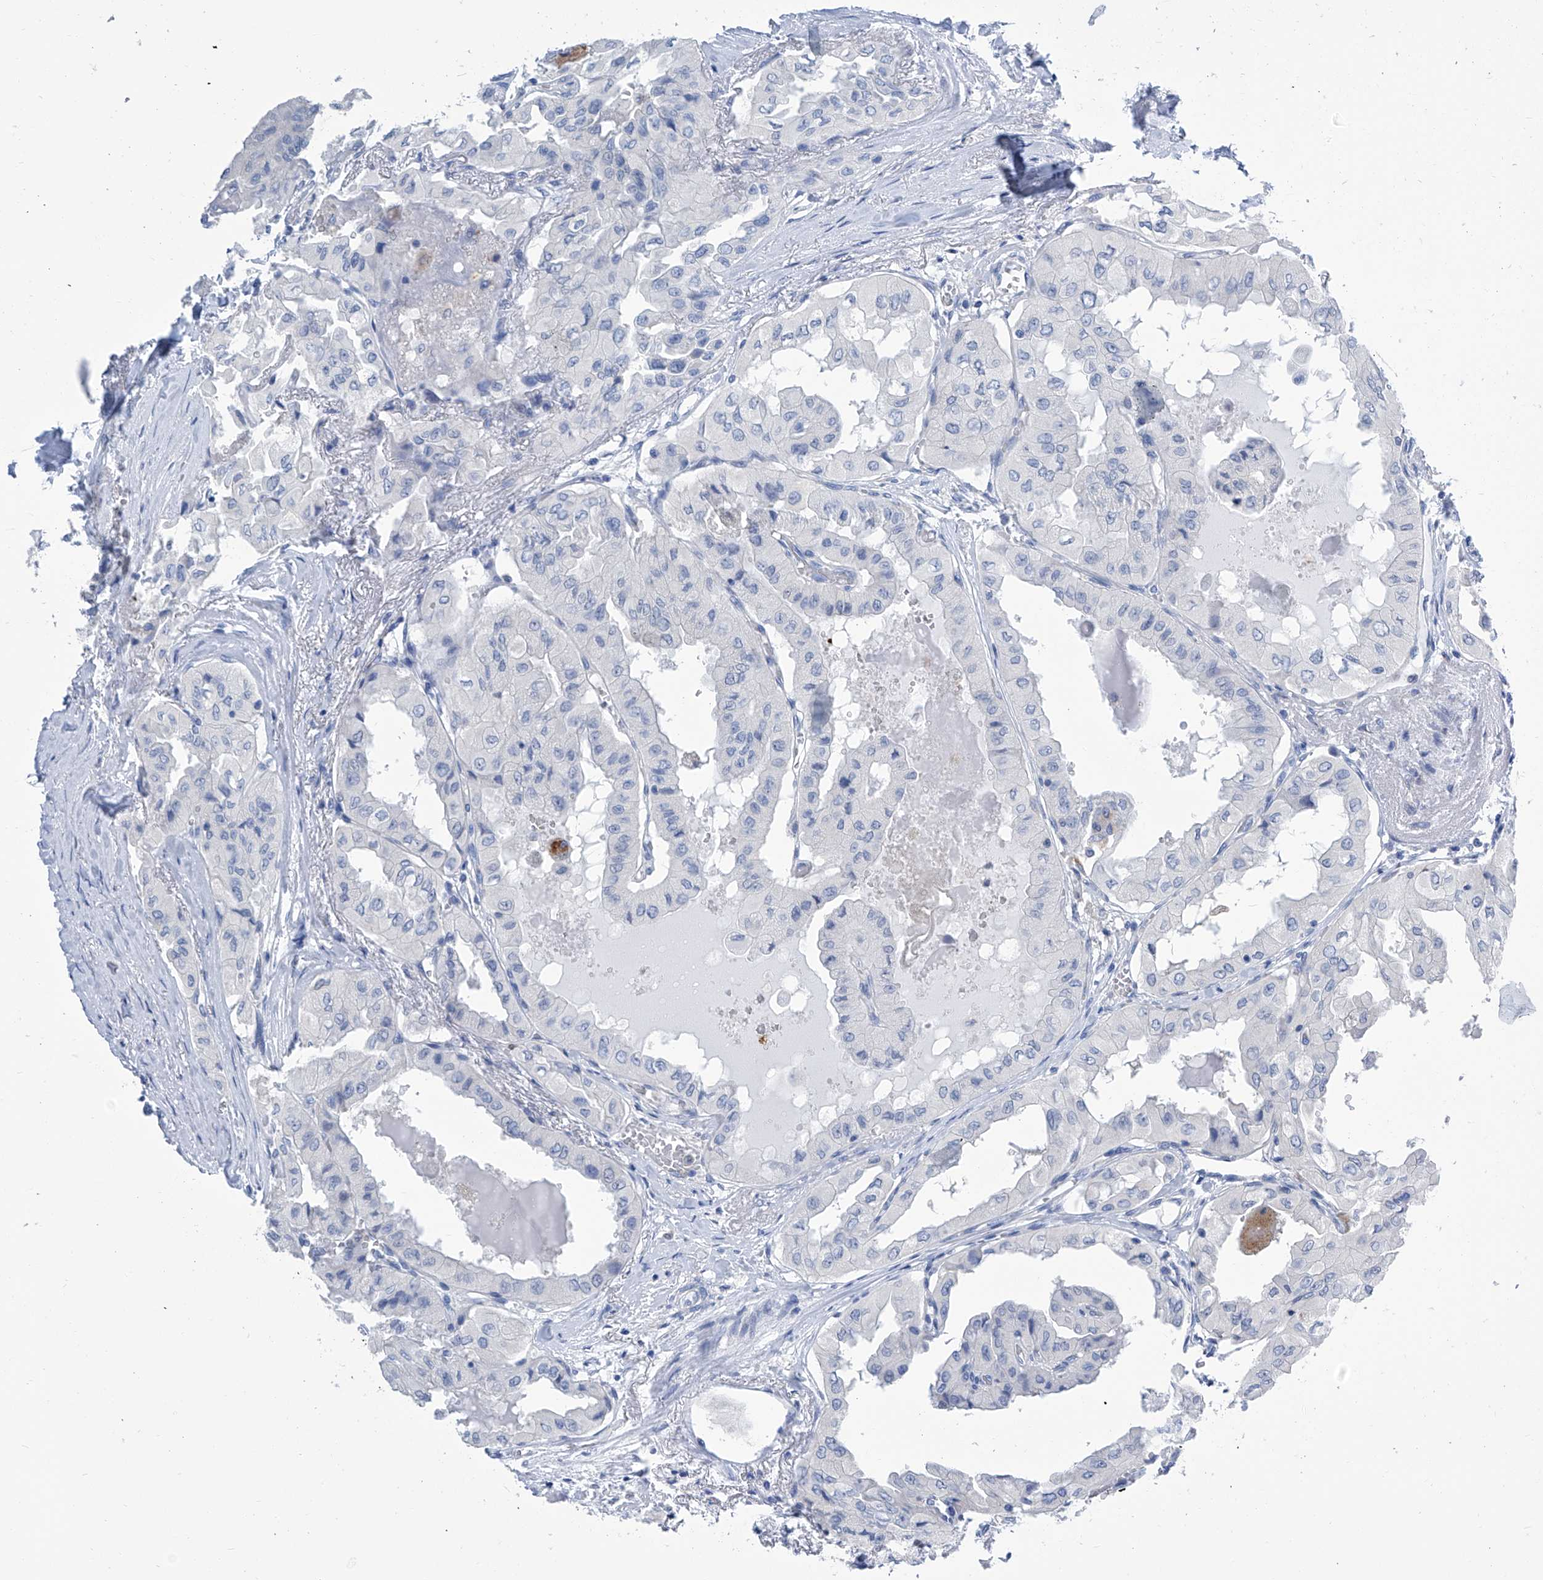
{"staining": {"intensity": "negative", "quantity": "none", "location": "none"}, "tissue": "thyroid cancer", "cell_type": "Tumor cells", "image_type": "cancer", "snomed": [{"axis": "morphology", "description": "Papillary adenocarcinoma, NOS"}, {"axis": "topography", "description": "Thyroid gland"}], "caption": "This is an immunohistochemistry (IHC) histopathology image of human thyroid cancer. There is no positivity in tumor cells.", "gene": "IMPA2", "patient": {"sex": "female", "age": 59}}